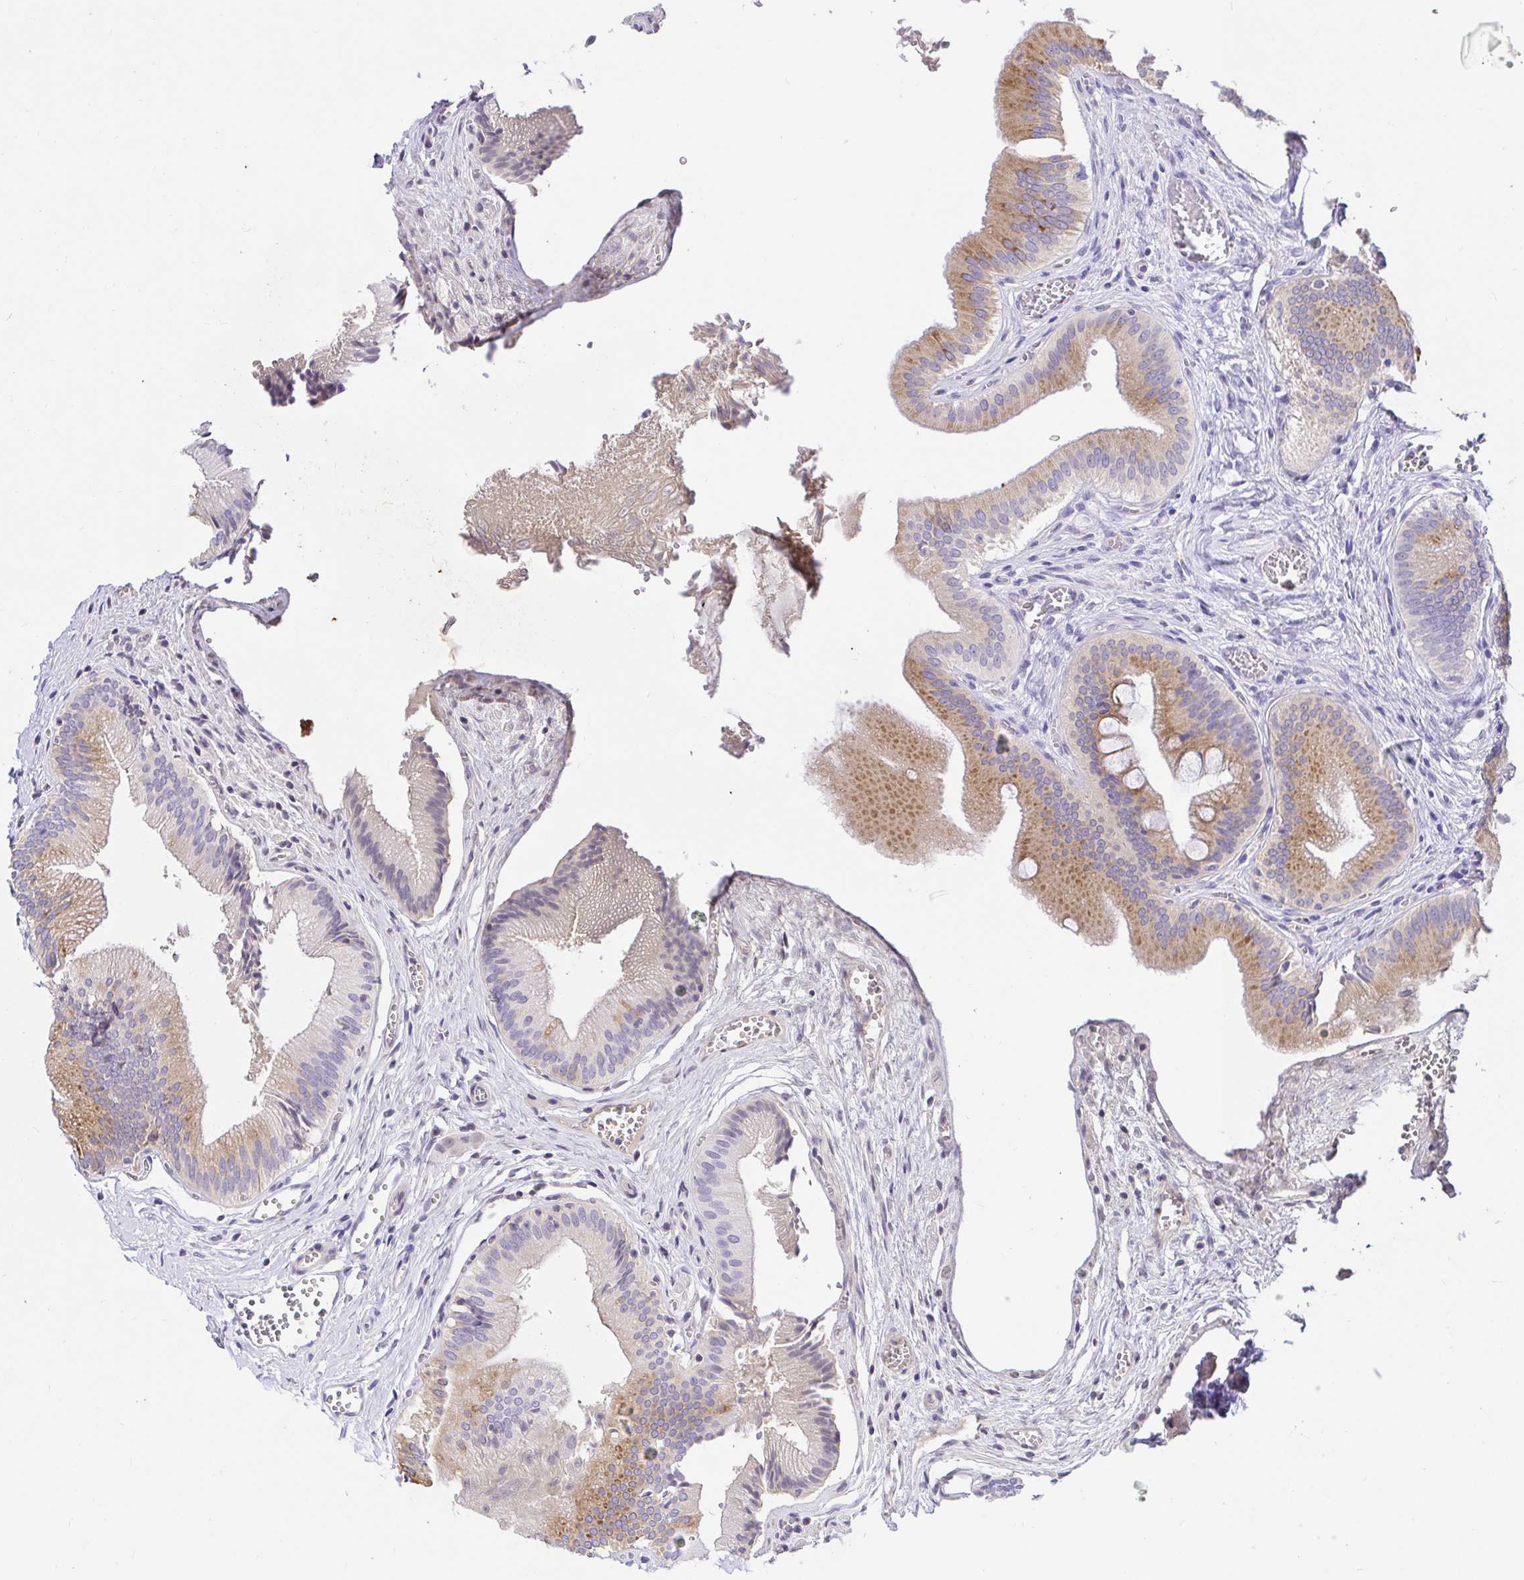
{"staining": {"intensity": "moderate", "quantity": ">75%", "location": "cytoplasmic/membranous"}, "tissue": "gallbladder", "cell_type": "Glandular cells", "image_type": "normal", "snomed": [{"axis": "morphology", "description": "Normal tissue, NOS"}, {"axis": "topography", "description": "Gallbladder"}], "caption": "A brown stain labels moderate cytoplasmic/membranous staining of a protein in glandular cells of benign human gallbladder.", "gene": "CDO1", "patient": {"sex": "male", "age": 17}}